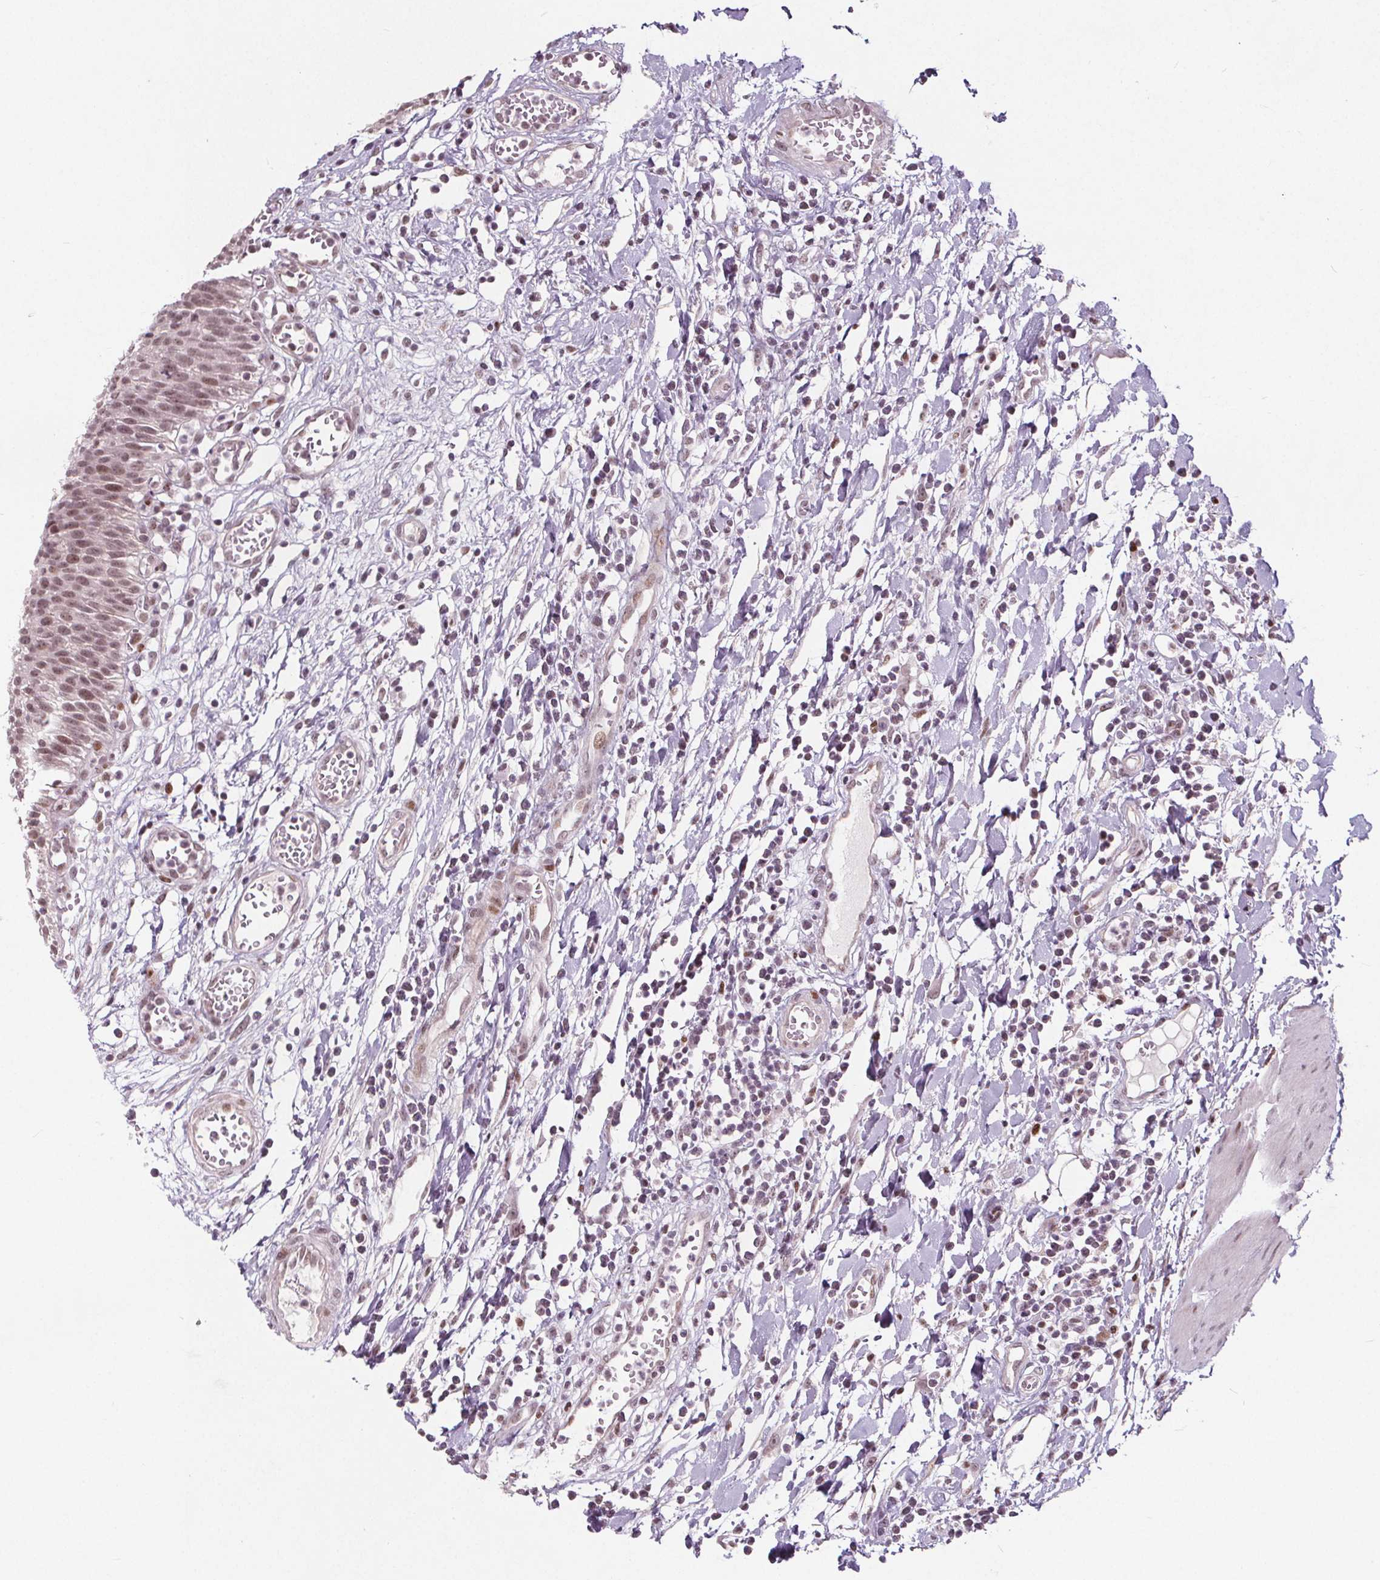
{"staining": {"intensity": "moderate", "quantity": "25%-75%", "location": "nuclear"}, "tissue": "urinary bladder", "cell_type": "Urothelial cells", "image_type": "normal", "snomed": [{"axis": "morphology", "description": "Normal tissue, NOS"}, {"axis": "topography", "description": "Urinary bladder"}], "caption": "Brown immunohistochemical staining in benign urinary bladder demonstrates moderate nuclear expression in approximately 25%-75% of urothelial cells.", "gene": "TAF6L", "patient": {"sex": "male", "age": 64}}